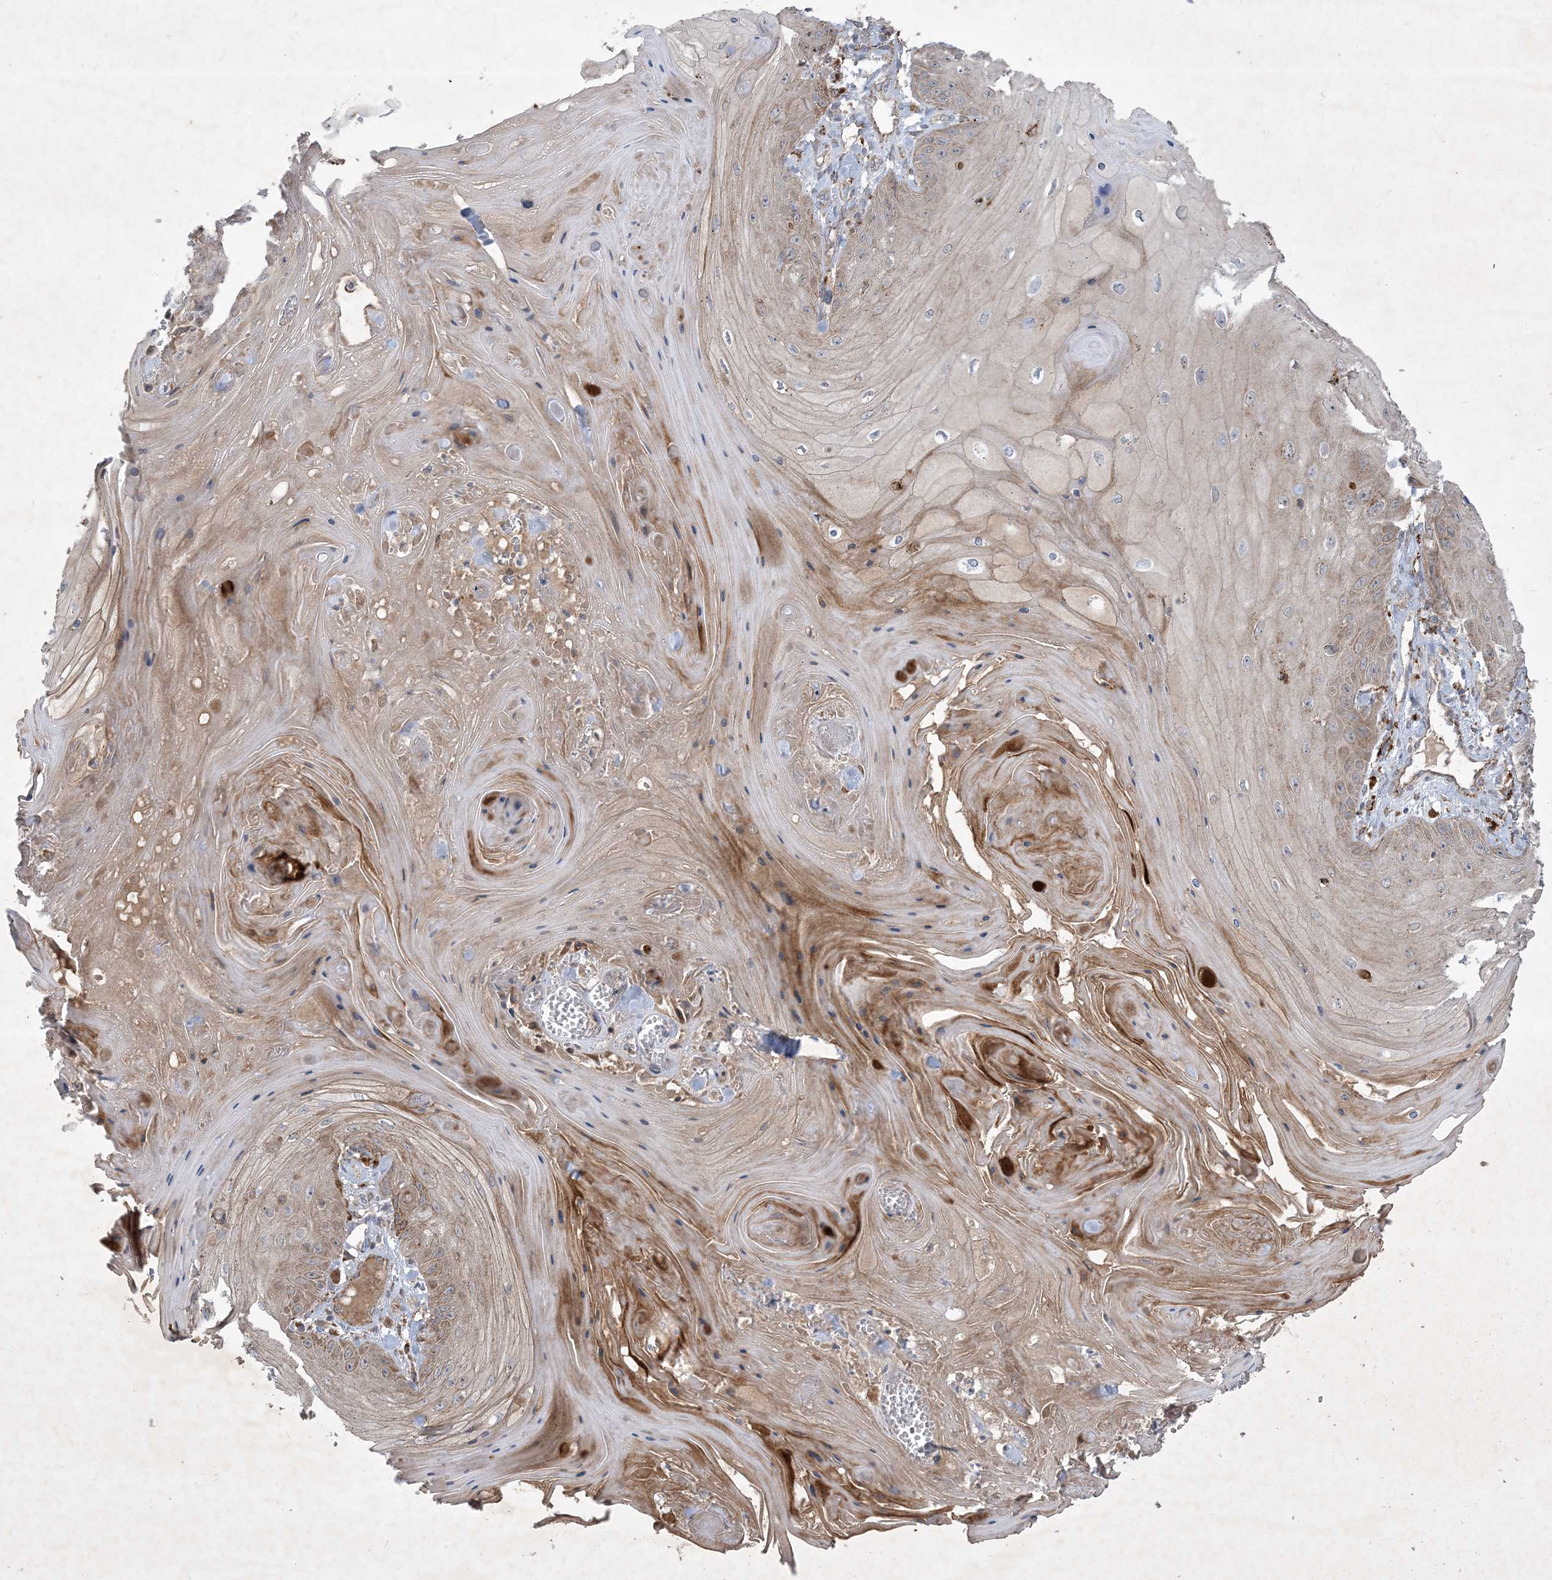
{"staining": {"intensity": "weak", "quantity": ">75%", "location": "cytoplasmic/membranous"}, "tissue": "skin cancer", "cell_type": "Tumor cells", "image_type": "cancer", "snomed": [{"axis": "morphology", "description": "Squamous cell carcinoma, NOS"}, {"axis": "topography", "description": "Skin"}], "caption": "Immunohistochemistry staining of squamous cell carcinoma (skin), which reveals low levels of weak cytoplasmic/membranous positivity in approximately >75% of tumor cells indicating weak cytoplasmic/membranous protein staining. The staining was performed using DAB (brown) for protein detection and nuclei were counterstained in hematoxylin (blue).", "gene": "MRPS18A", "patient": {"sex": "male", "age": 74}}